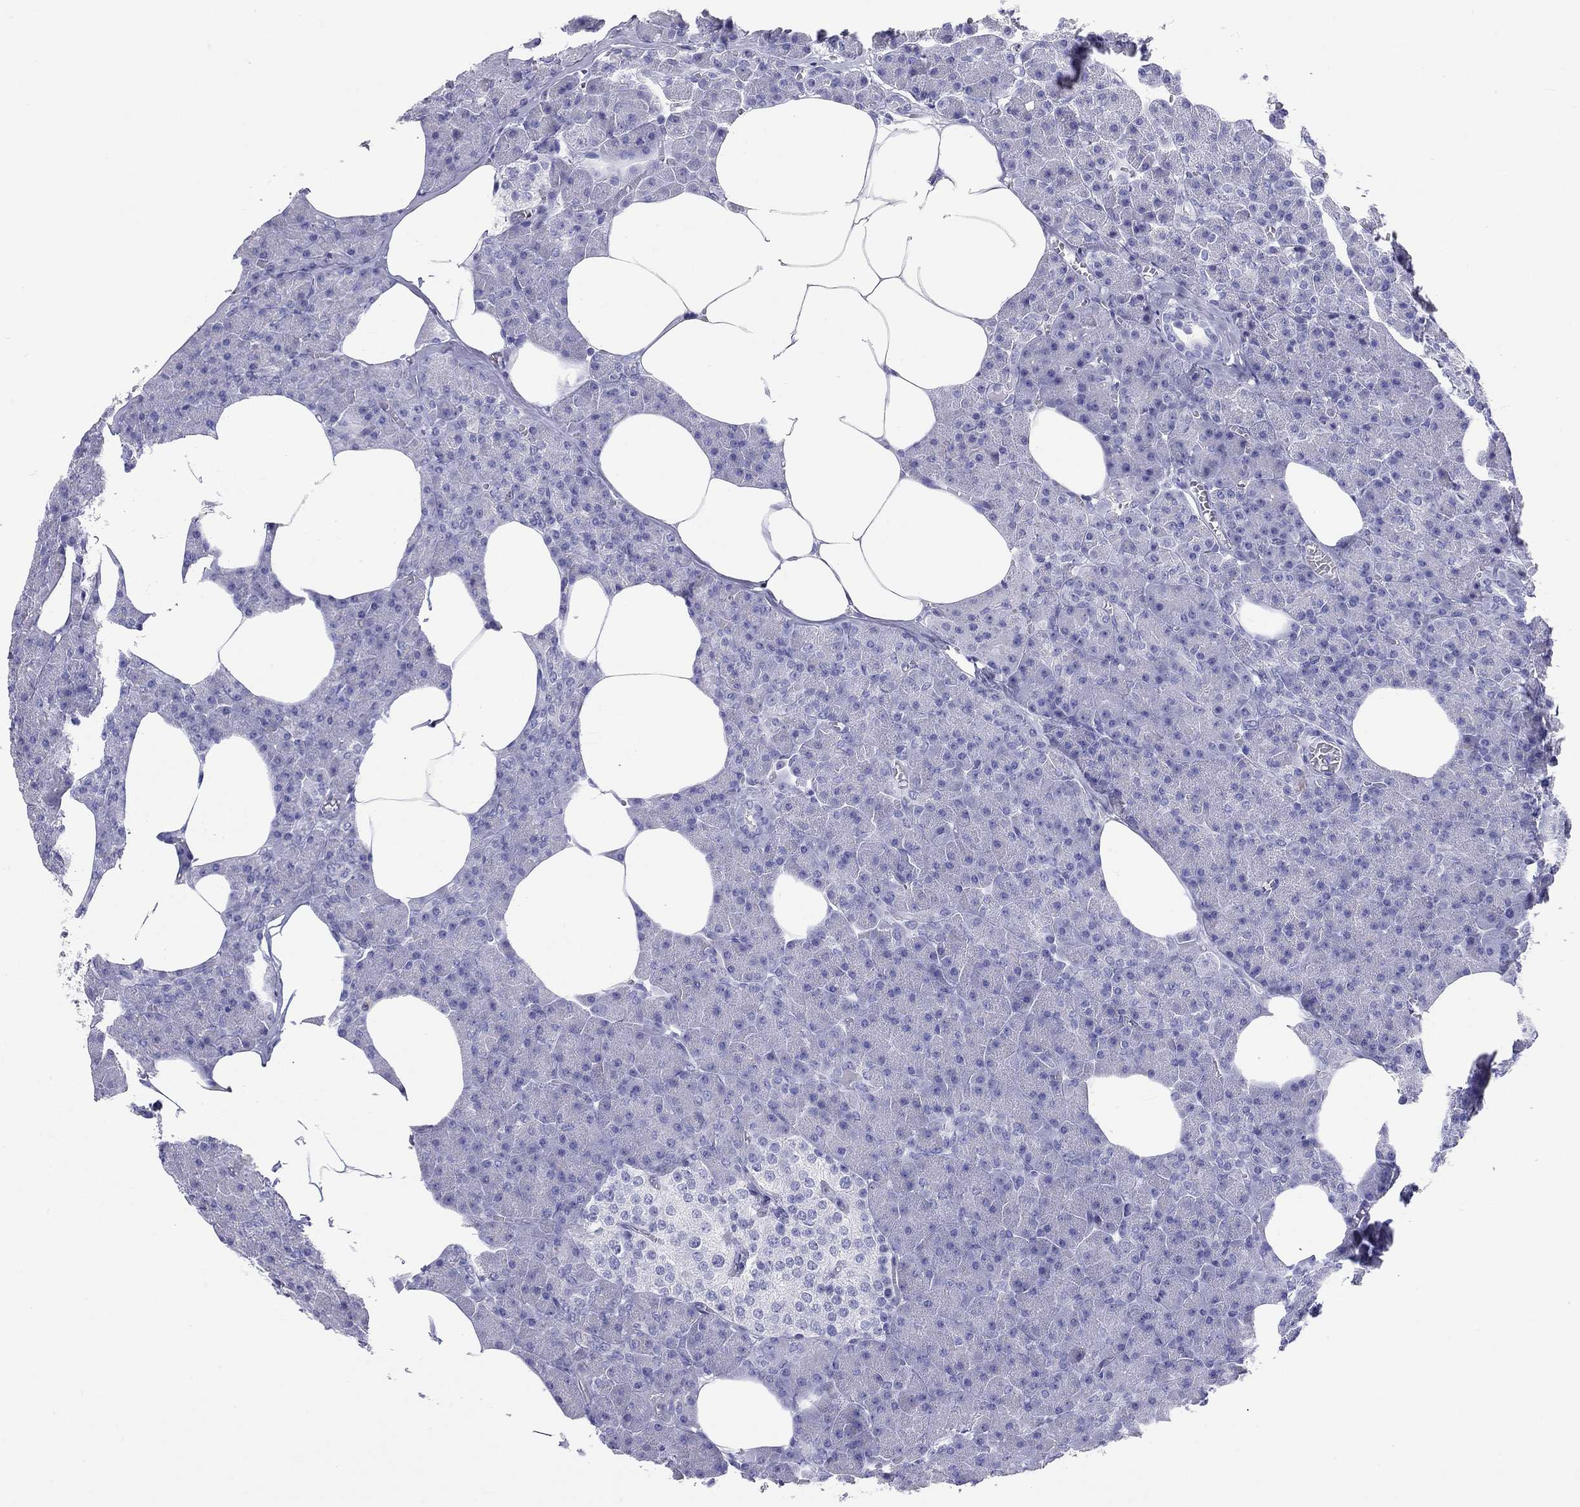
{"staining": {"intensity": "negative", "quantity": "none", "location": "none"}, "tissue": "pancreas", "cell_type": "Exocrine glandular cells", "image_type": "normal", "snomed": [{"axis": "morphology", "description": "Normal tissue, NOS"}, {"axis": "topography", "description": "Pancreas"}], "caption": "Exocrine glandular cells show no significant protein positivity in benign pancreas. (Brightfield microscopy of DAB (3,3'-diaminobenzidine) IHC at high magnification).", "gene": "DPY19L2", "patient": {"sex": "female", "age": 45}}